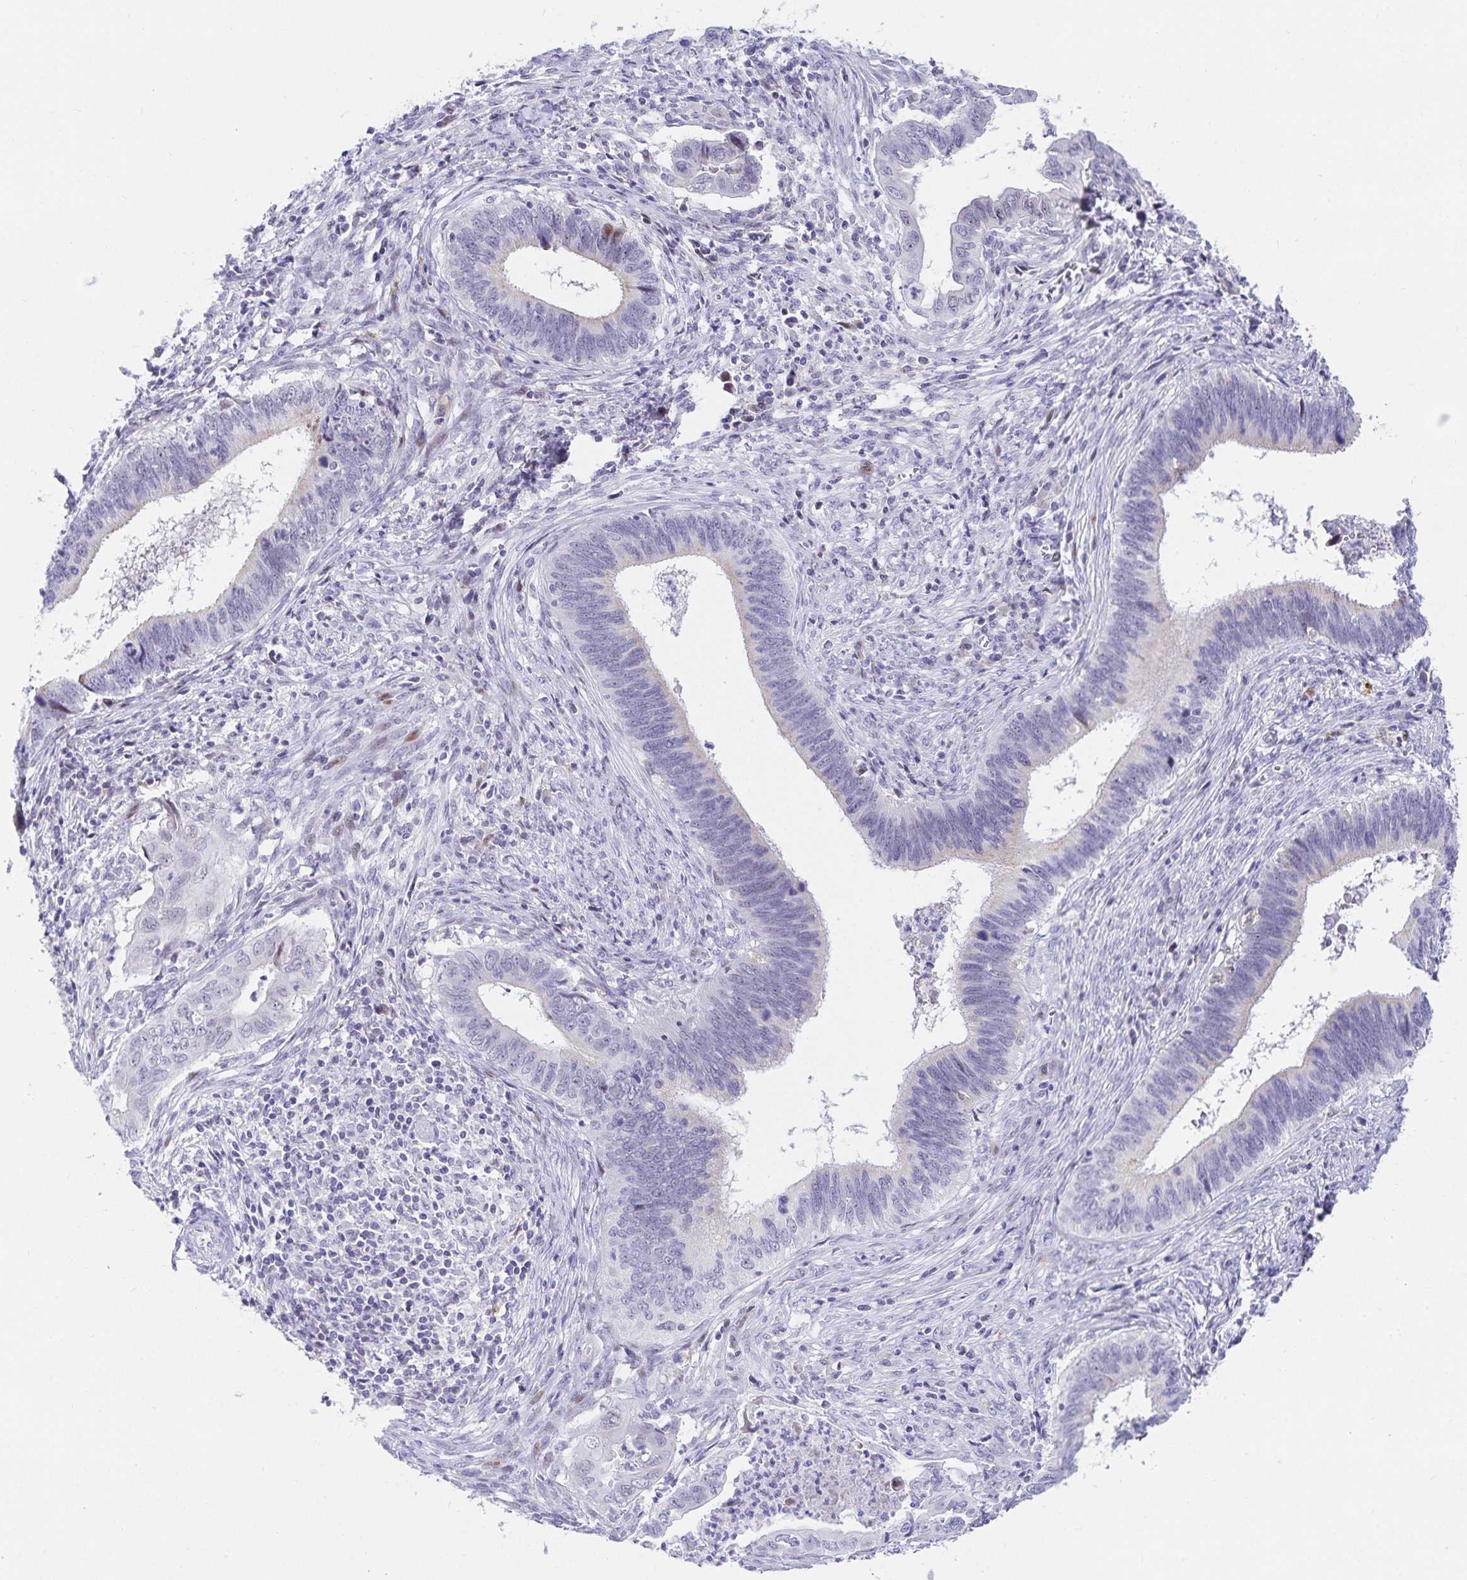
{"staining": {"intensity": "negative", "quantity": "none", "location": "none"}, "tissue": "cervical cancer", "cell_type": "Tumor cells", "image_type": "cancer", "snomed": [{"axis": "morphology", "description": "Adenocarcinoma, NOS"}, {"axis": "topography", "description": "Cervix"}], "caption": "An image of adenocarcinoma (cervical) stained for a protein demonstrates no brown staining in tumor cells.", "gene": "KBTBD13", "patient": {"sex": "female", "age": 42}}